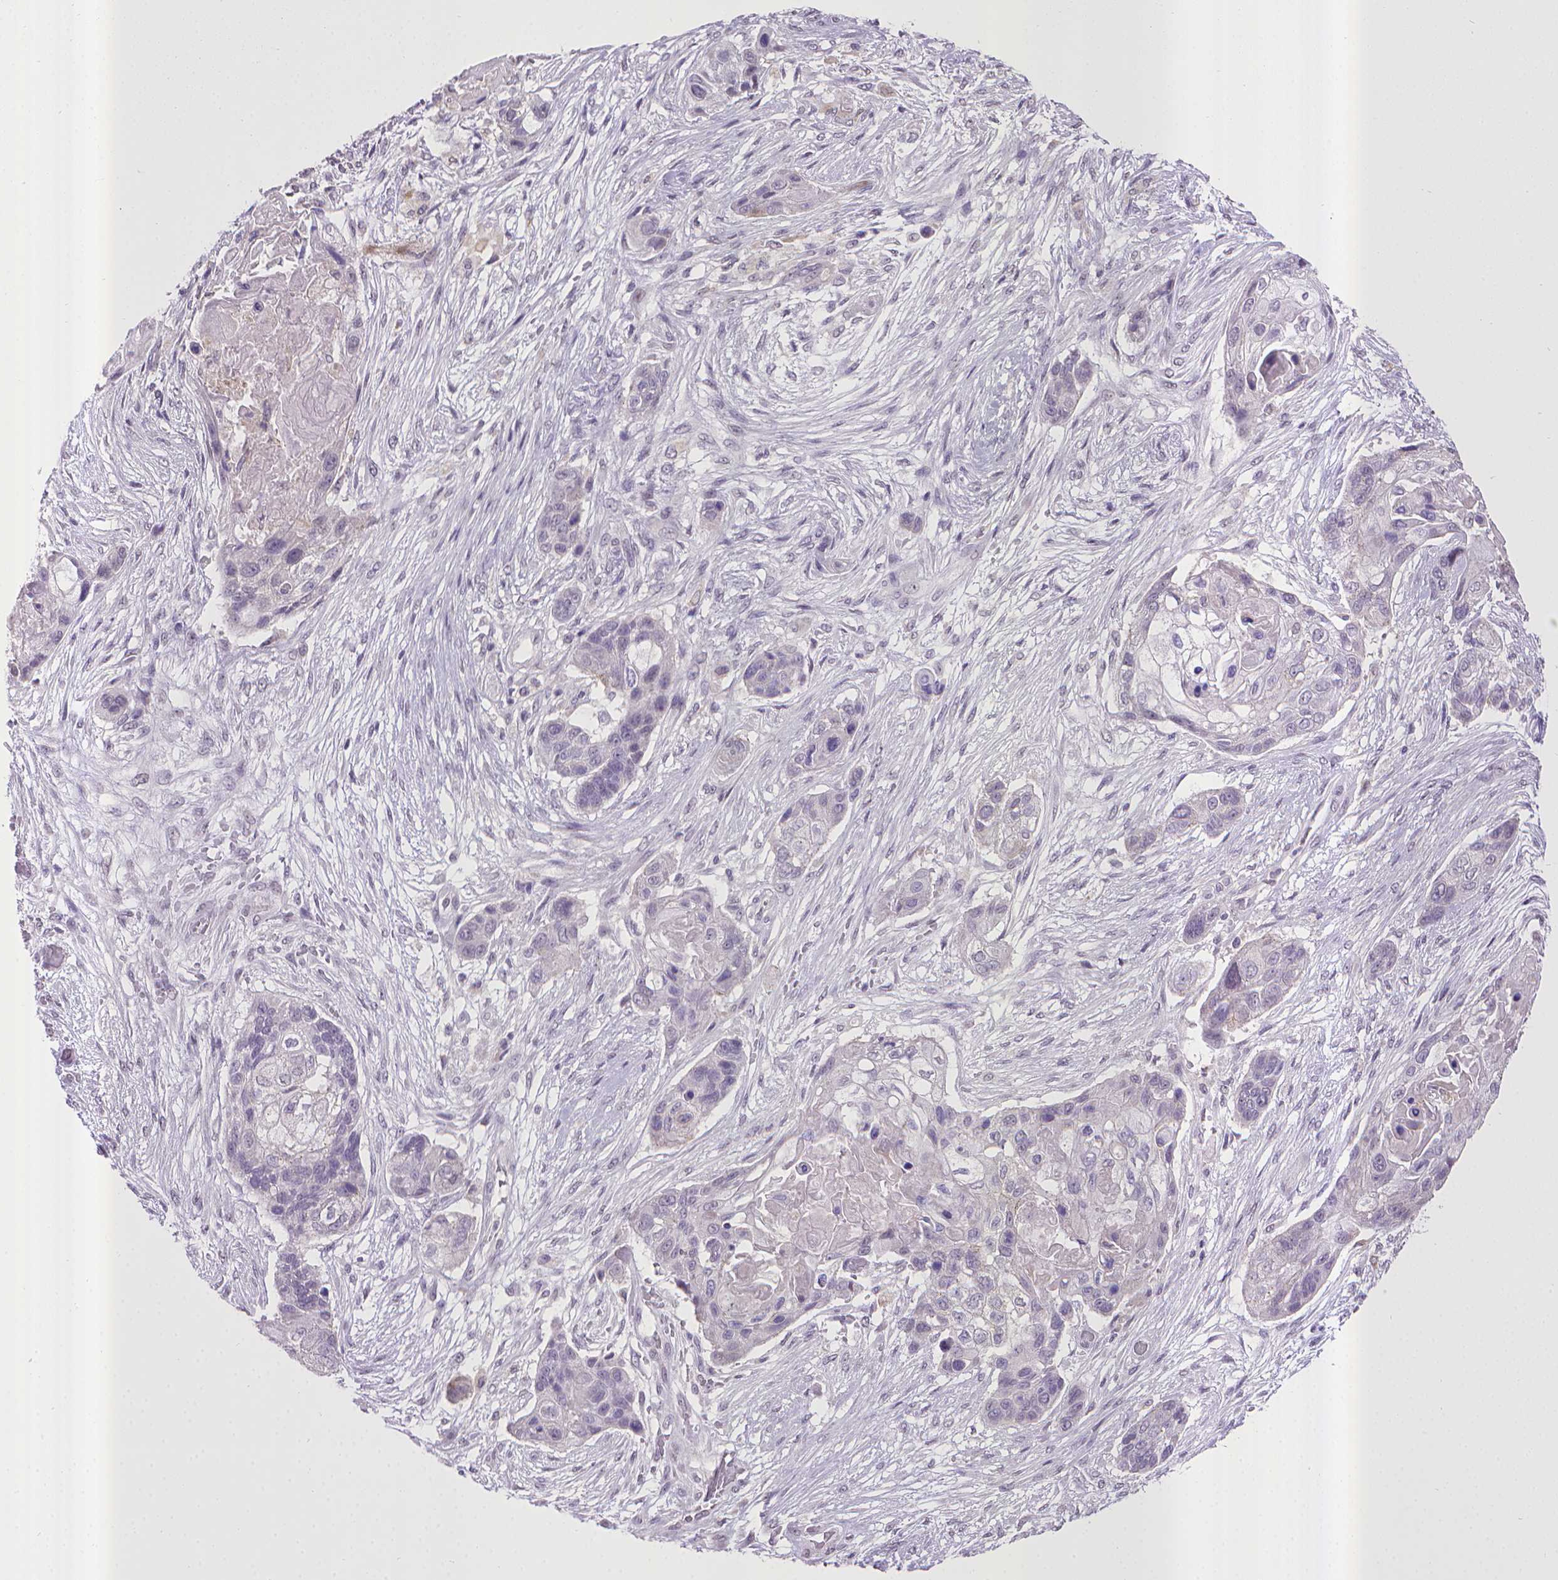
{"staining": {"intensity": "negative", "quantity": "none", "location": "none"}, "tissue": "lung cancer", "cell_type": "Tumor cells", "image_type": "cancer", "snomed": [{"axis": "morphology", "description": "Squamous cell carcinoma, NOS"}, {"axis": "topography", "description": "Lung"}], "caption": "Immunohistochemistry of lung squamous cell carcinoma exhibits no positivity in tumor cells.", "gene": "KMO", "patient": {"sex": "male", "age": 69}}